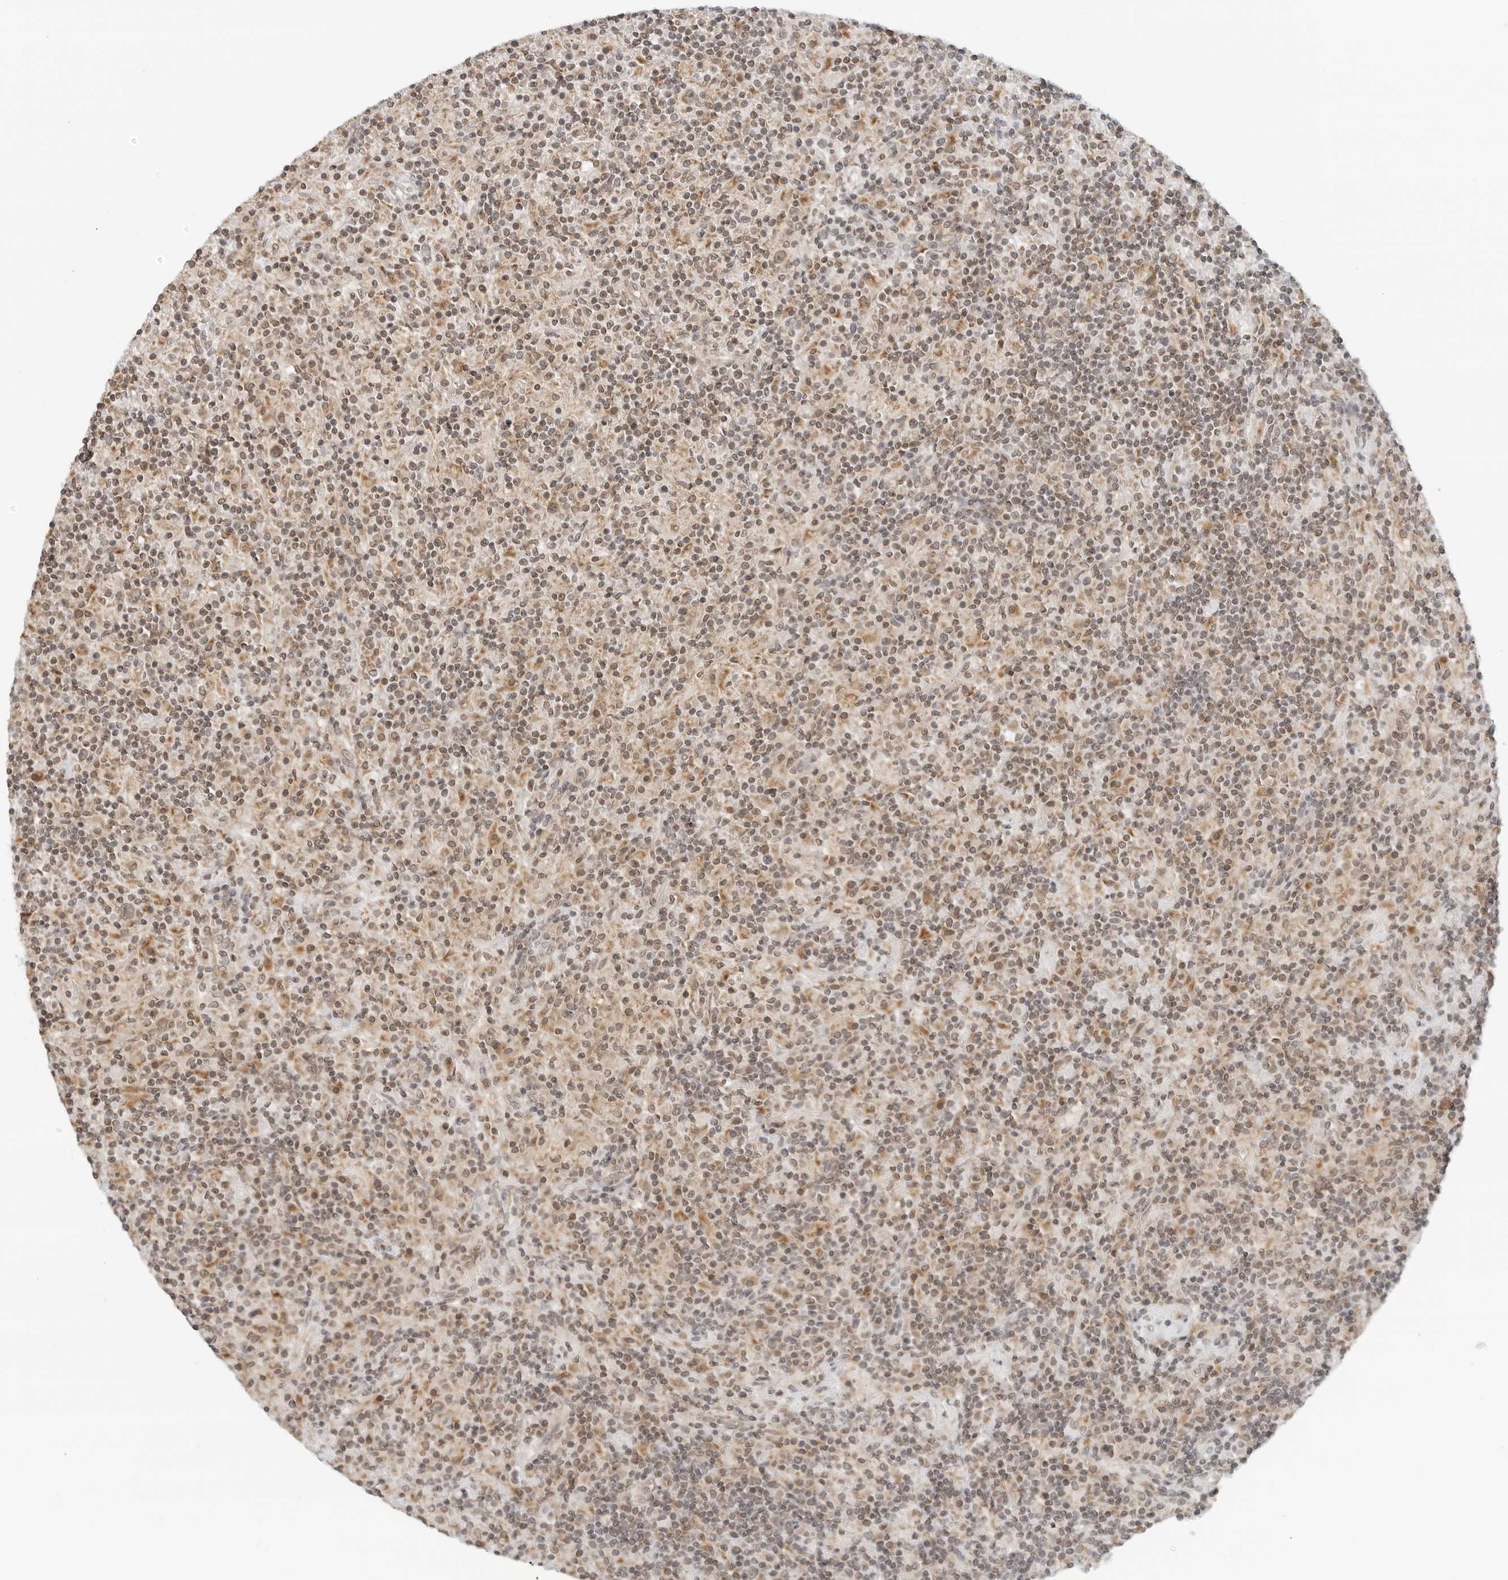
{"staining": {"intensity": "moderate", "quantity": "25%-75%", "location": "cytoplasmic/membranous"}, "tissue": "lymphoma", "cell_type": "Tumor cells", "image_type": "cancer", "snomed": [{"axis": "morphology", "description": "Hodgkin's disease, NOS"}, {"axis": "topography", "description": "Lymph node"}], "caption": "Human lymphoma stained with a protein marker demonstrates moderate staining in tumor cells.", "gene": "POLR3GL", "patient": {"sex": "male", "age": 70}}